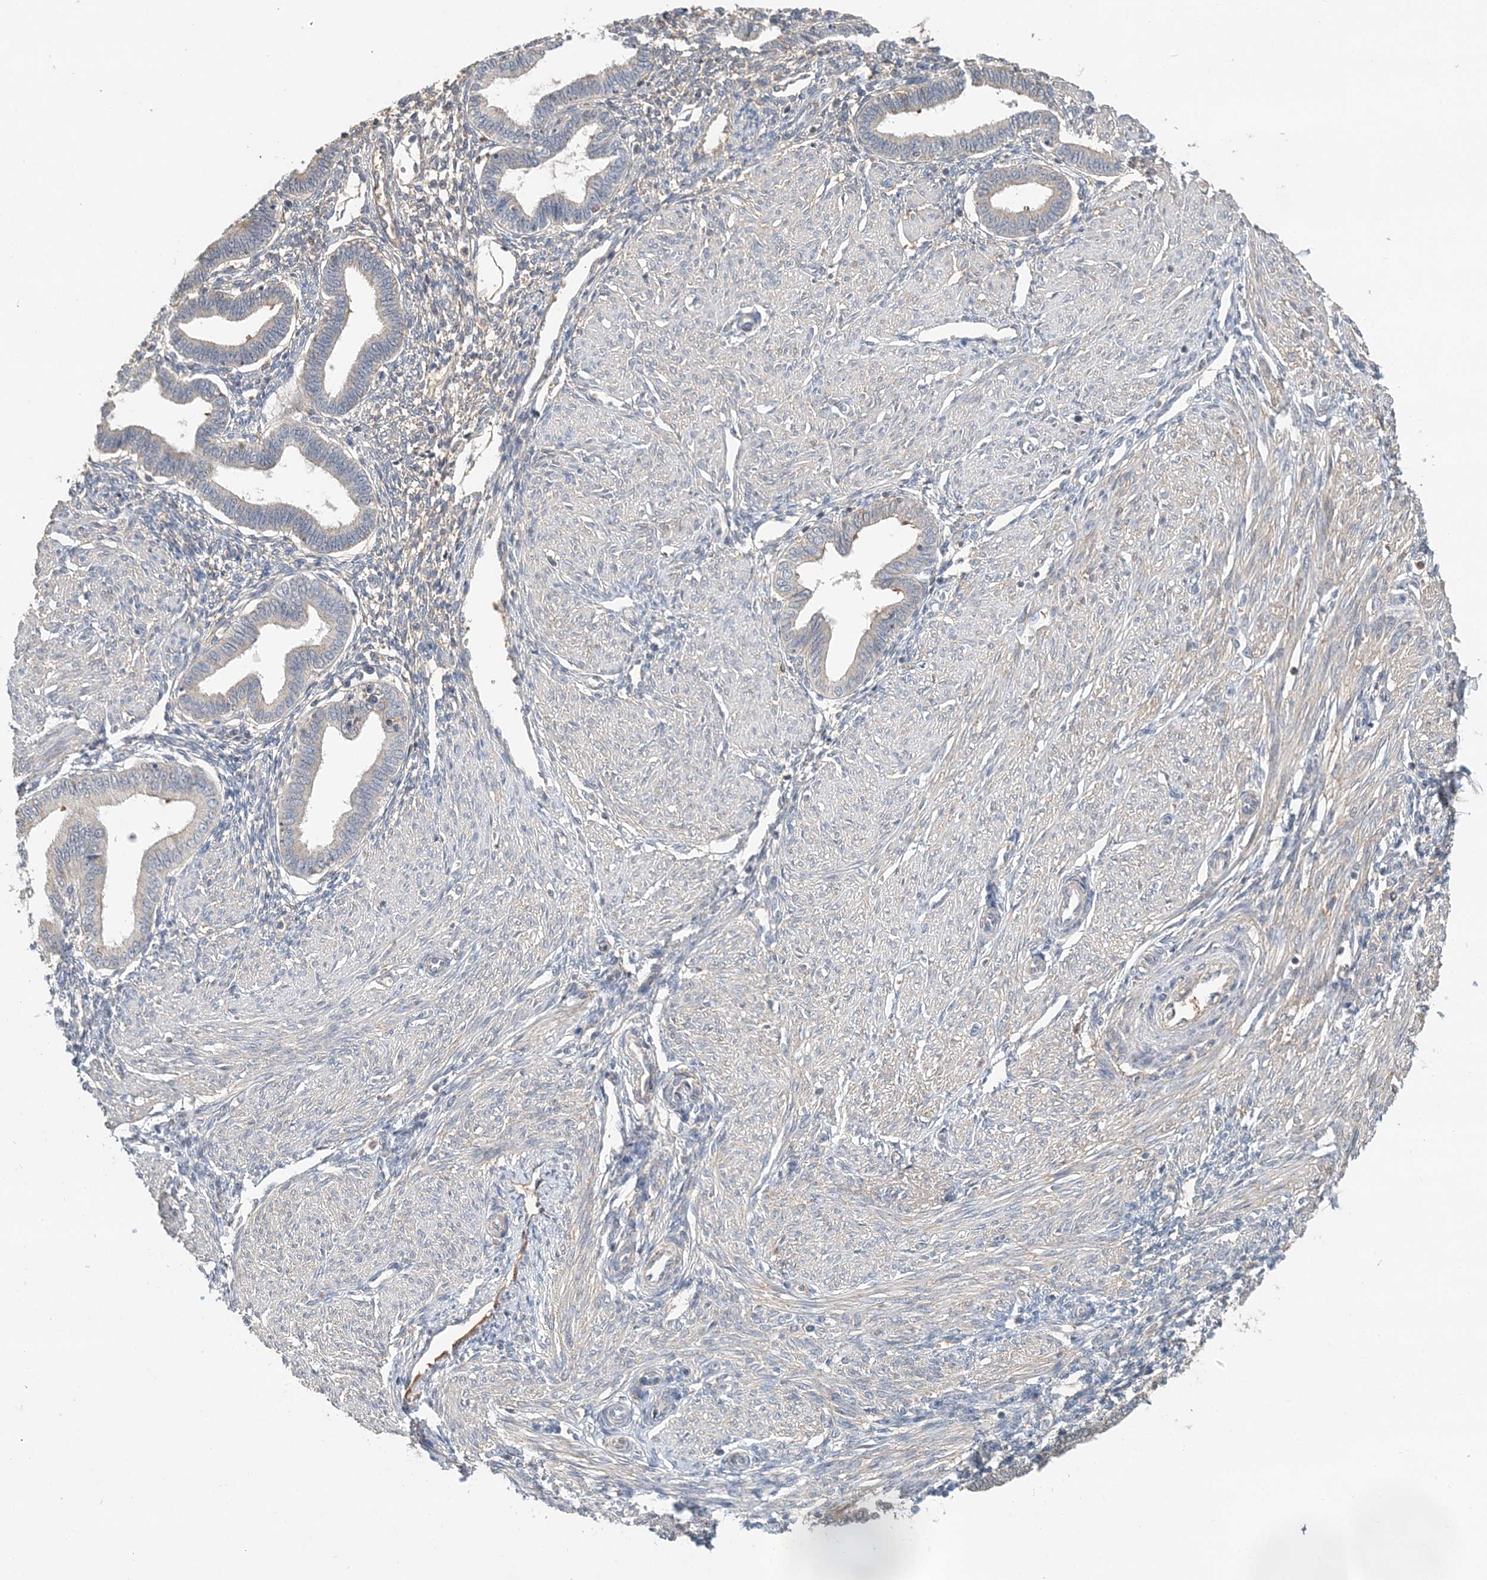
{"staining": {"intensity": "negative", "quantity": "none", "location": "none"}, "tissue": "endometrium", "cell_type": "Cells in endometrial stroma", "image_type": "normal", "snomed": [{"axis": "morphology", "description": "Normal tissue, NOS"}, {"axis": "topography", "description": "Endometrium"}], "caption": "Immunohistochemical staining of normal endometrium exhibits no significant staining in cells in endometrial stroma. The staining is performed using DAB (3,3'-diaminobenzidine) brown chromogen with nuclei counter-stained in using hematoxylin.", "gene": "SYCP3", "patient": {"sex": "female", "age": 53}}